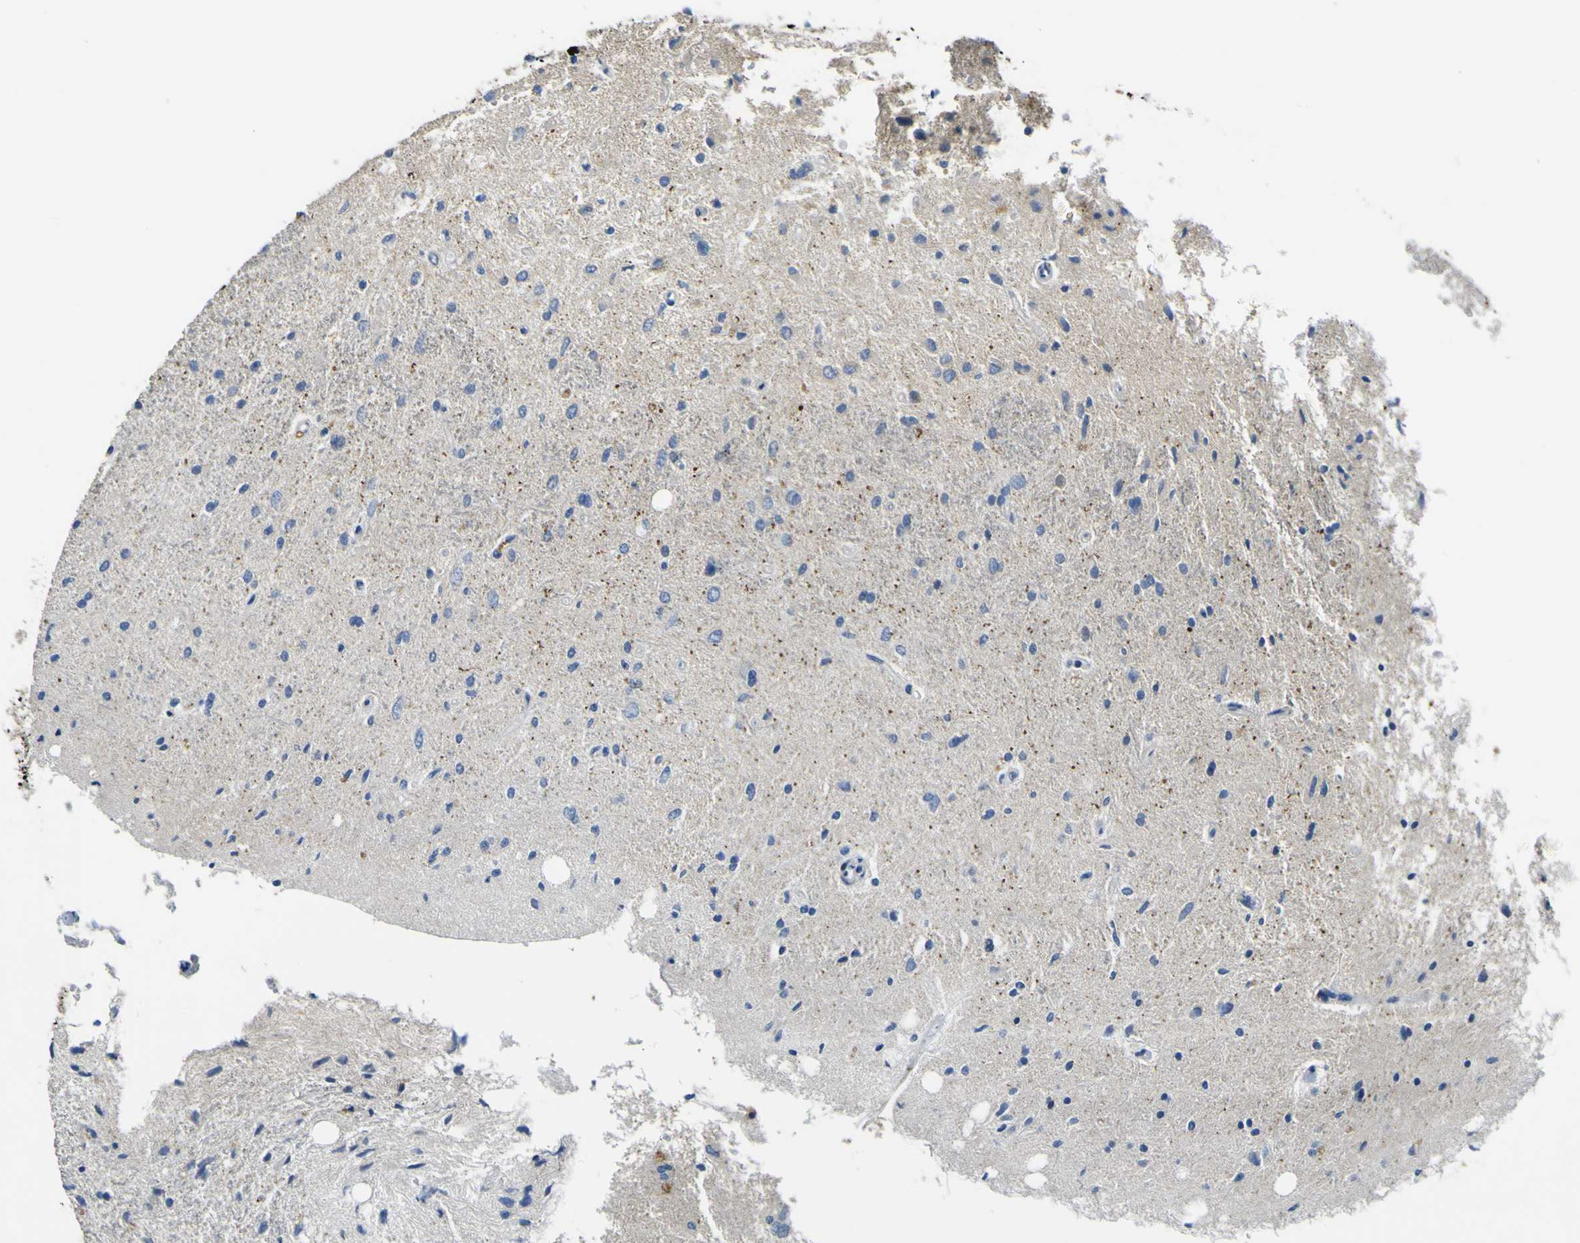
{"staining": {"intensity": "negative", "quantity": "none", "location": "none"}, "tissue": "glioma", "cell_type": "Tumor cells", "image_type": "cancer", "snomed": [{"axis": "morphology", "description": "Glioma, malignant, Low grade"}, {"axis": "topography", "description": "Brain"}], "caption": "Glioma was stained to show a protein in brown. There is no significant positivity in tumor cells.", "gene": "ALDH18A1", "patient": {"sex": "male", "age": 77}}